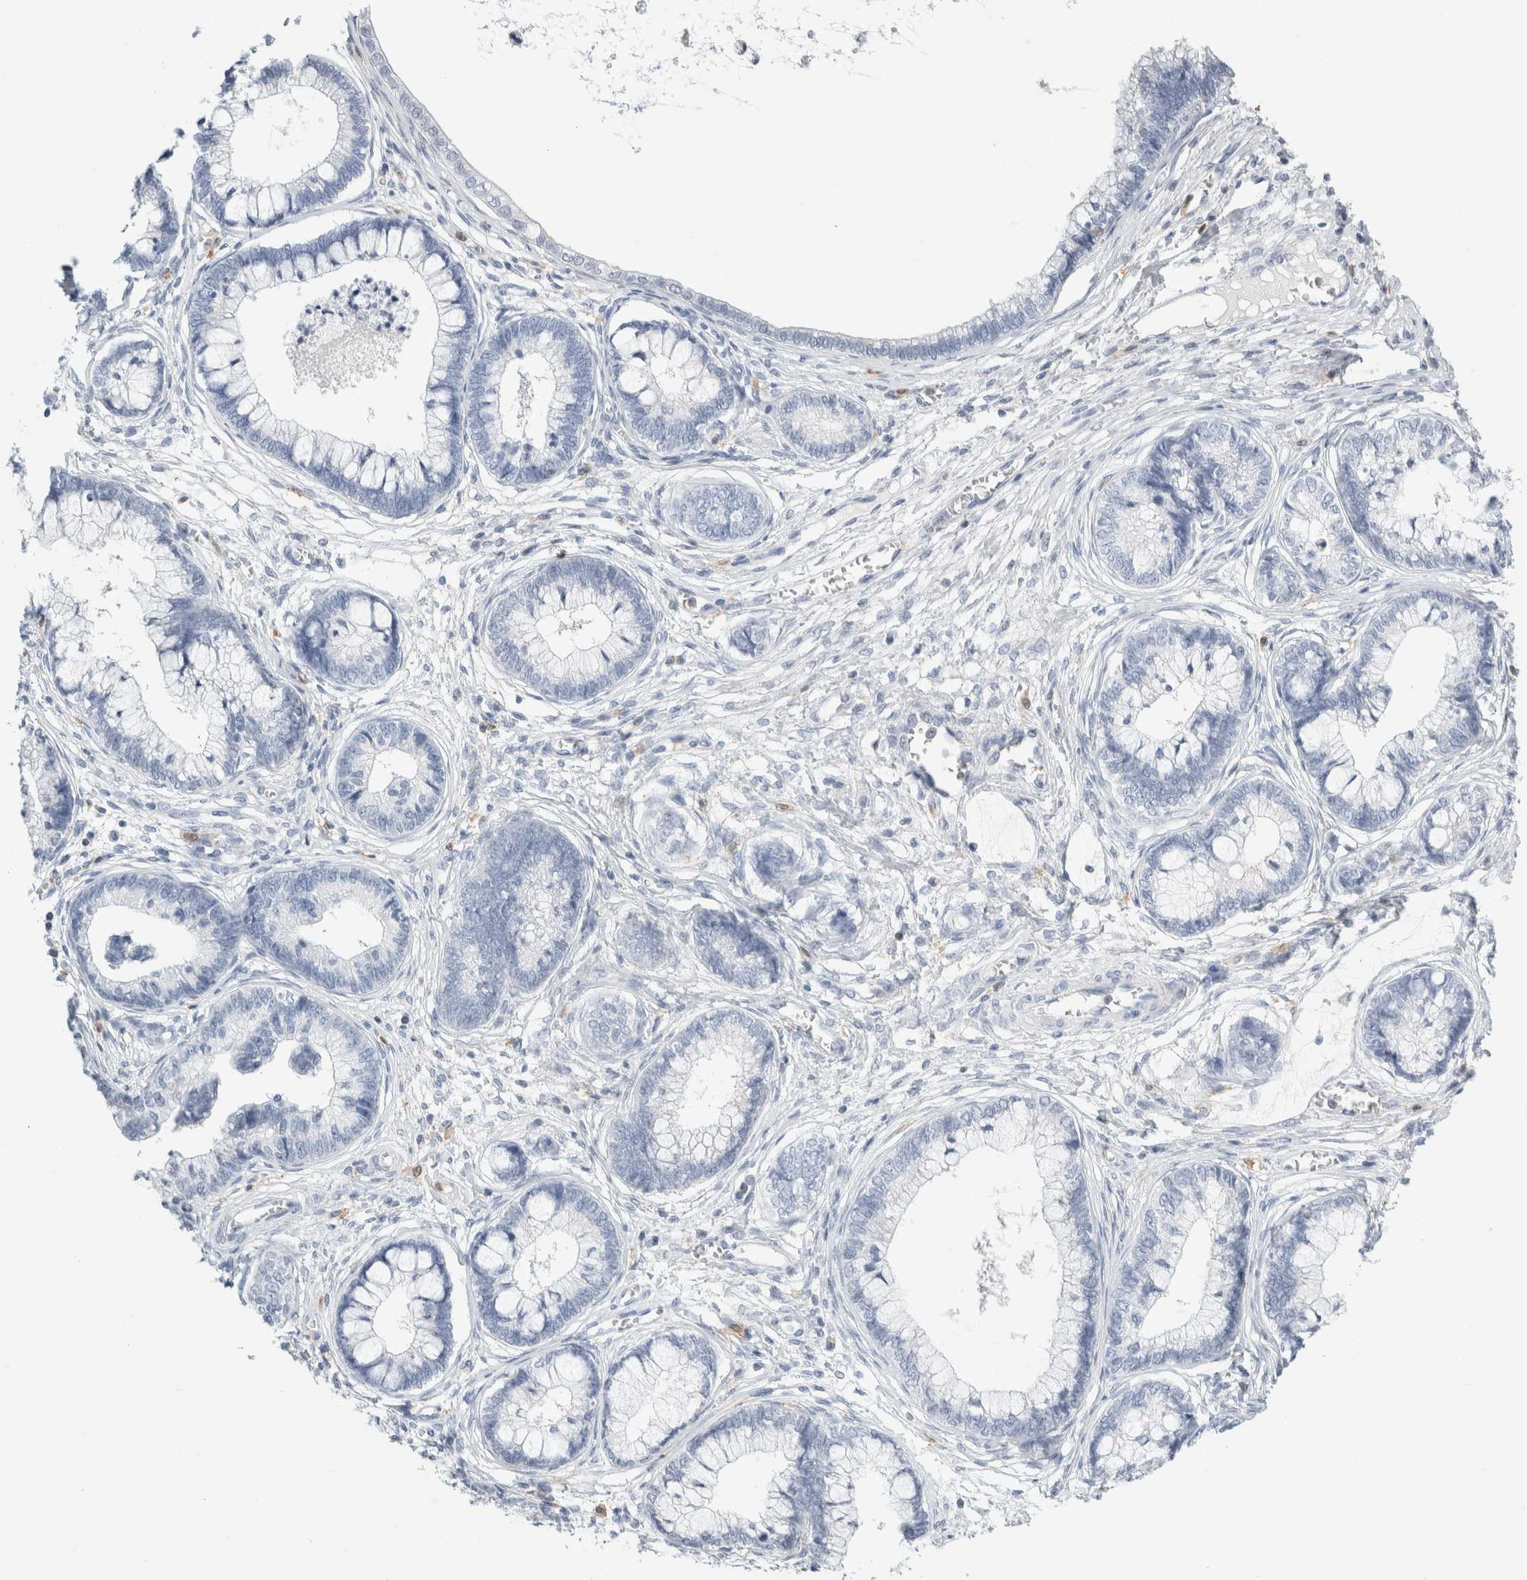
{"staining": {"intensity": "negative", "quantity": "none", "location": "none"}, "tissue": "cervical cancer", "cell_type": "Tumor cells", "image_type": "cancer", "snomed": [{"axis": "morphology", "description": "Adenocarcinoma, NOS"}, {"axis": "topography", "description": "Cervix"}], "caption": "High magnification brightfield microscopy of adenocarcinoma (cervical) stained with DAB (brown) and counterstained with hematoxylin (blue): tumor cells show no significant positivity.", "gene": "P2RY2", "patient": {"sex": "female", "age": 44}}